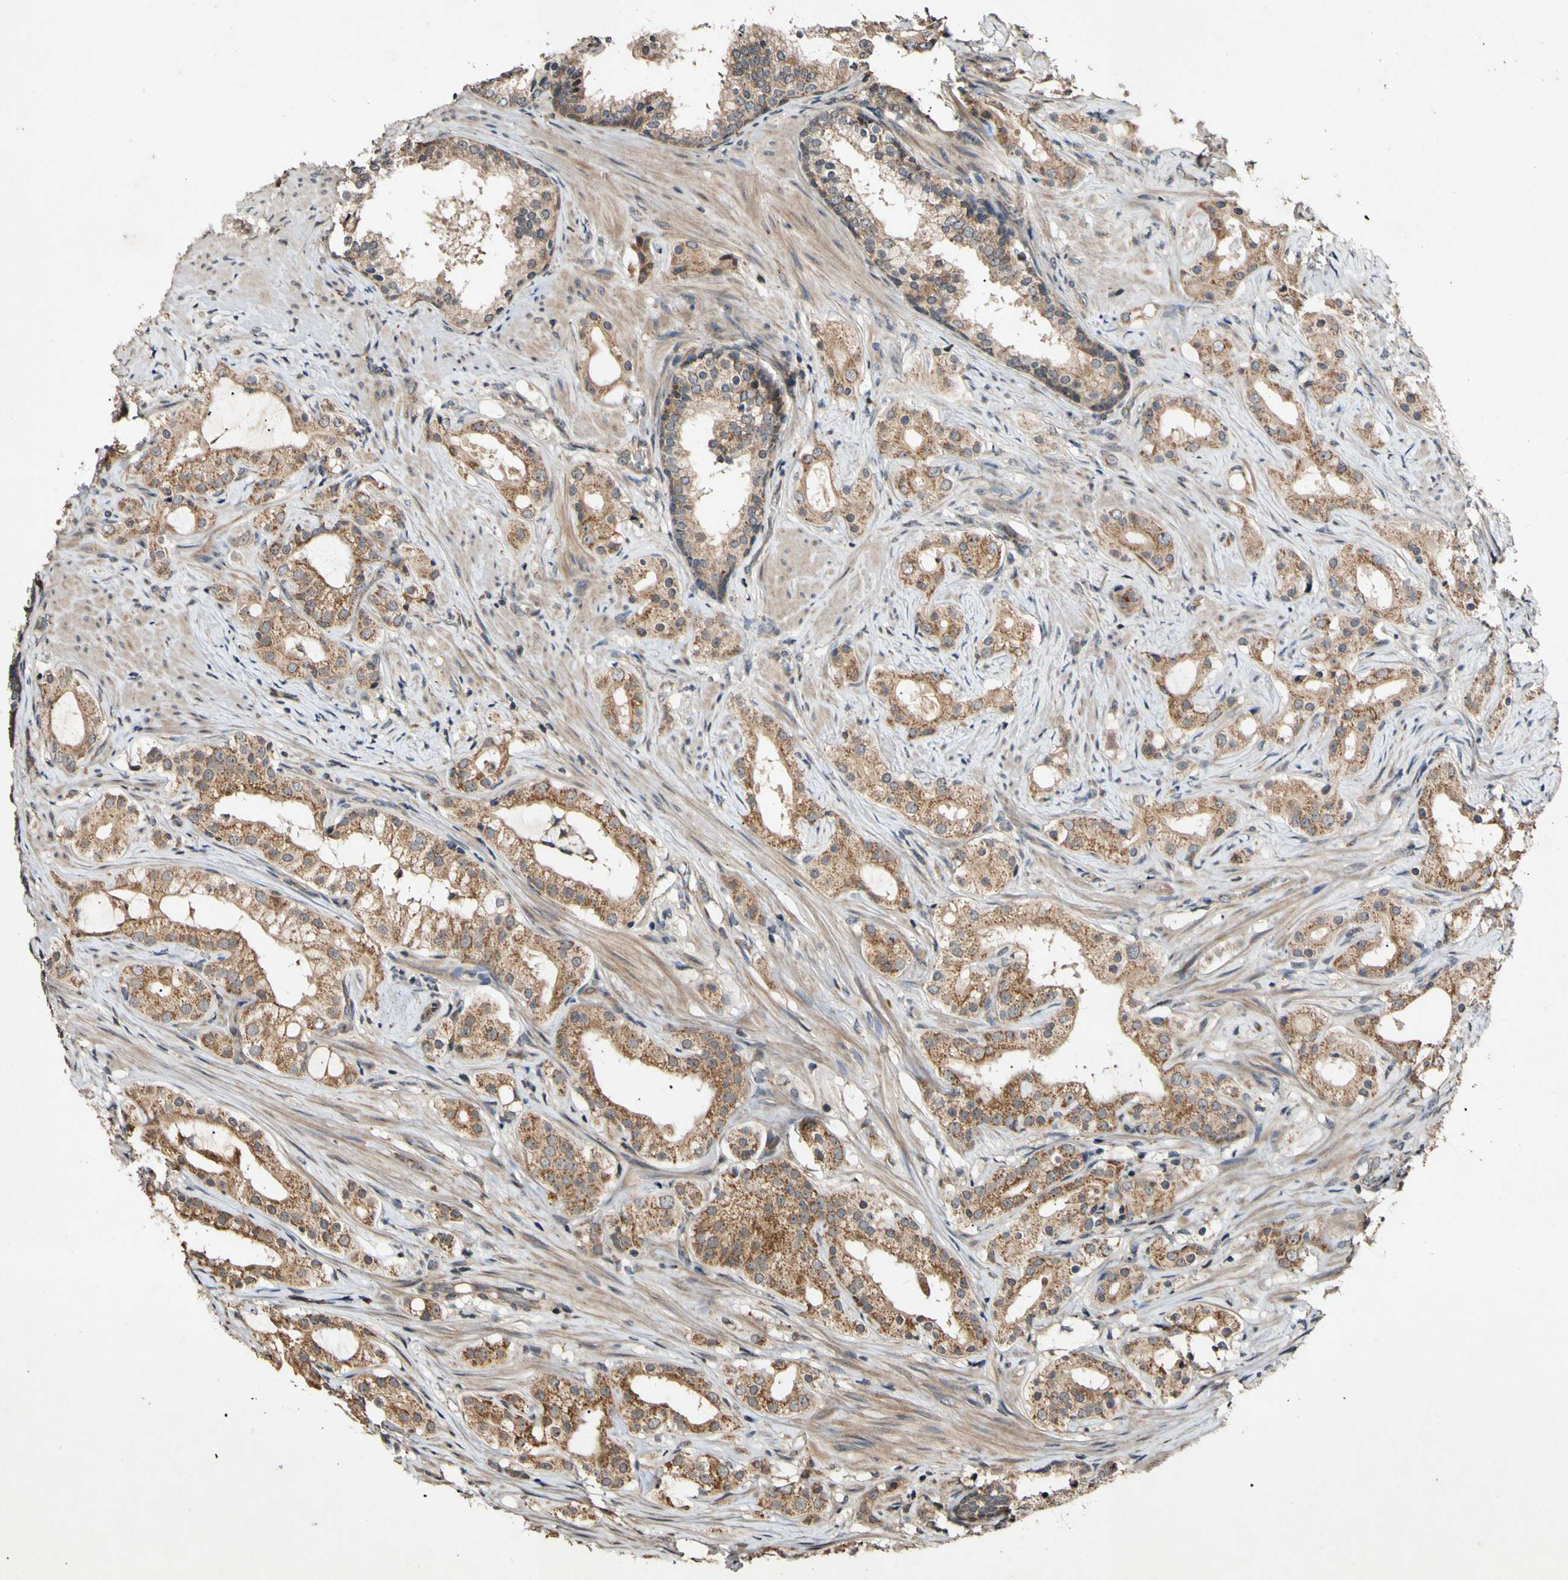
{"staining": {"intensity": "moderate", "quantity": ">75%", "location": "cytoplasmic/membranous"}, "tissue": "prostate cancer", "cell_type": "Tumor cells", "image_type": "cancer", "snomed": [{"axis": "morphology", "description": "Adenocarcinoma, Low grade"}, {"axis": "topography", "description": "Prostate"}], "caption": "Tumor cells exhibit moderate cytoplasmic/membranous positivity in about >75% of cells in prostate adenocarcinoma (low-grade).", "gene": "PLAT", "patient": {"sex": "male", "age": 59}}